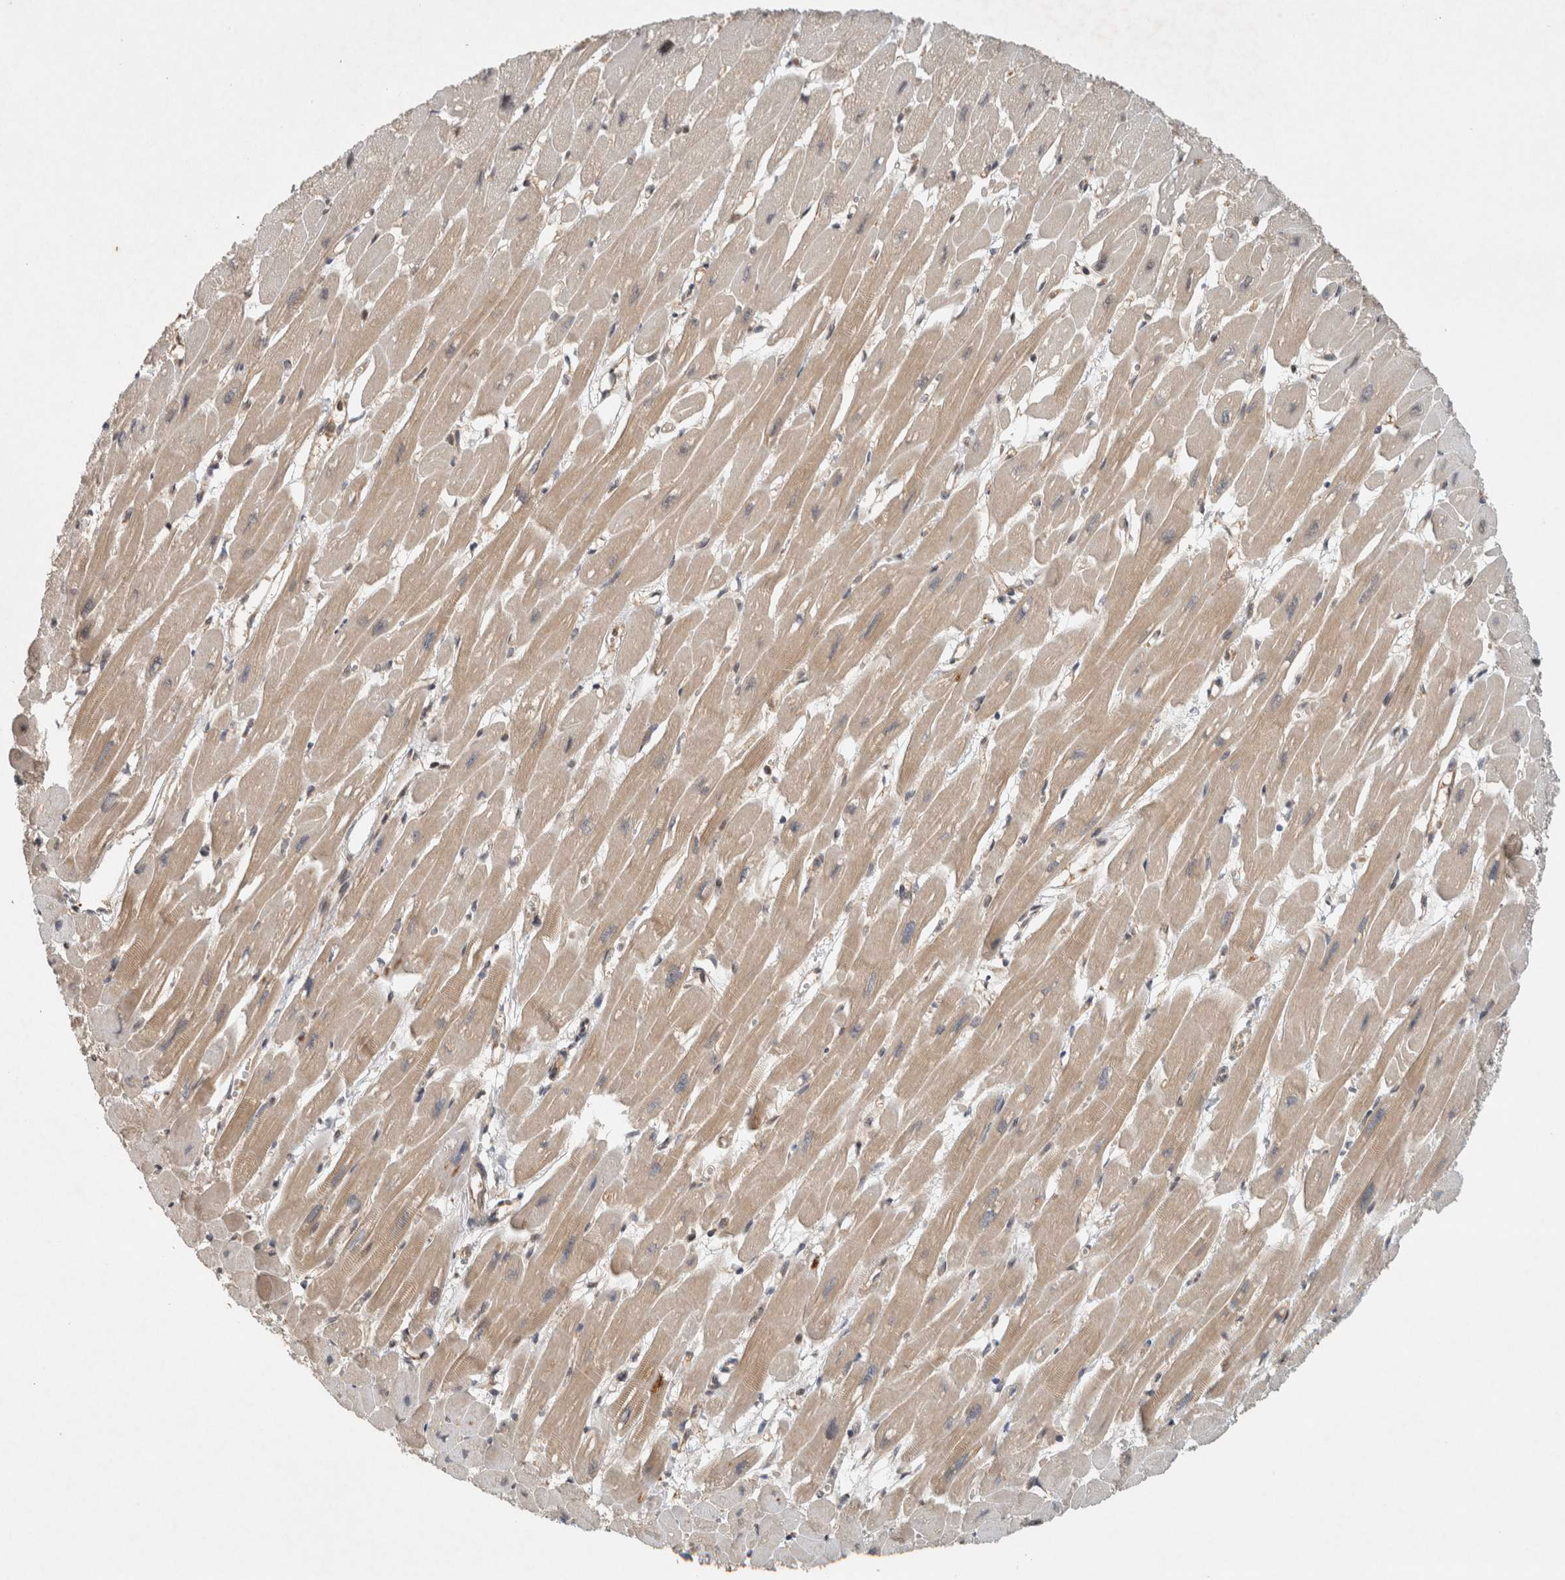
{"staining": {"intensity": "weak", "quantity": ">75%", "location": "cytoplasmic/membranous"}, "tissue": "heart muscle", "cell_type": "Cardiomyocytes", "image_type": "normal", "snomed": [{"axis": "morphology", "description": "Normal tissue, NOS"}, {"axis": "topography", "description": "Heart"}], "caption": "Cardiomyocytes exhibit low levels of weak cytoplasmic/membranous expression in about >75% of cells in normal human heart muscle.", "gene": "CAAP1", "patient": {"sex": "female", "age": 54}}